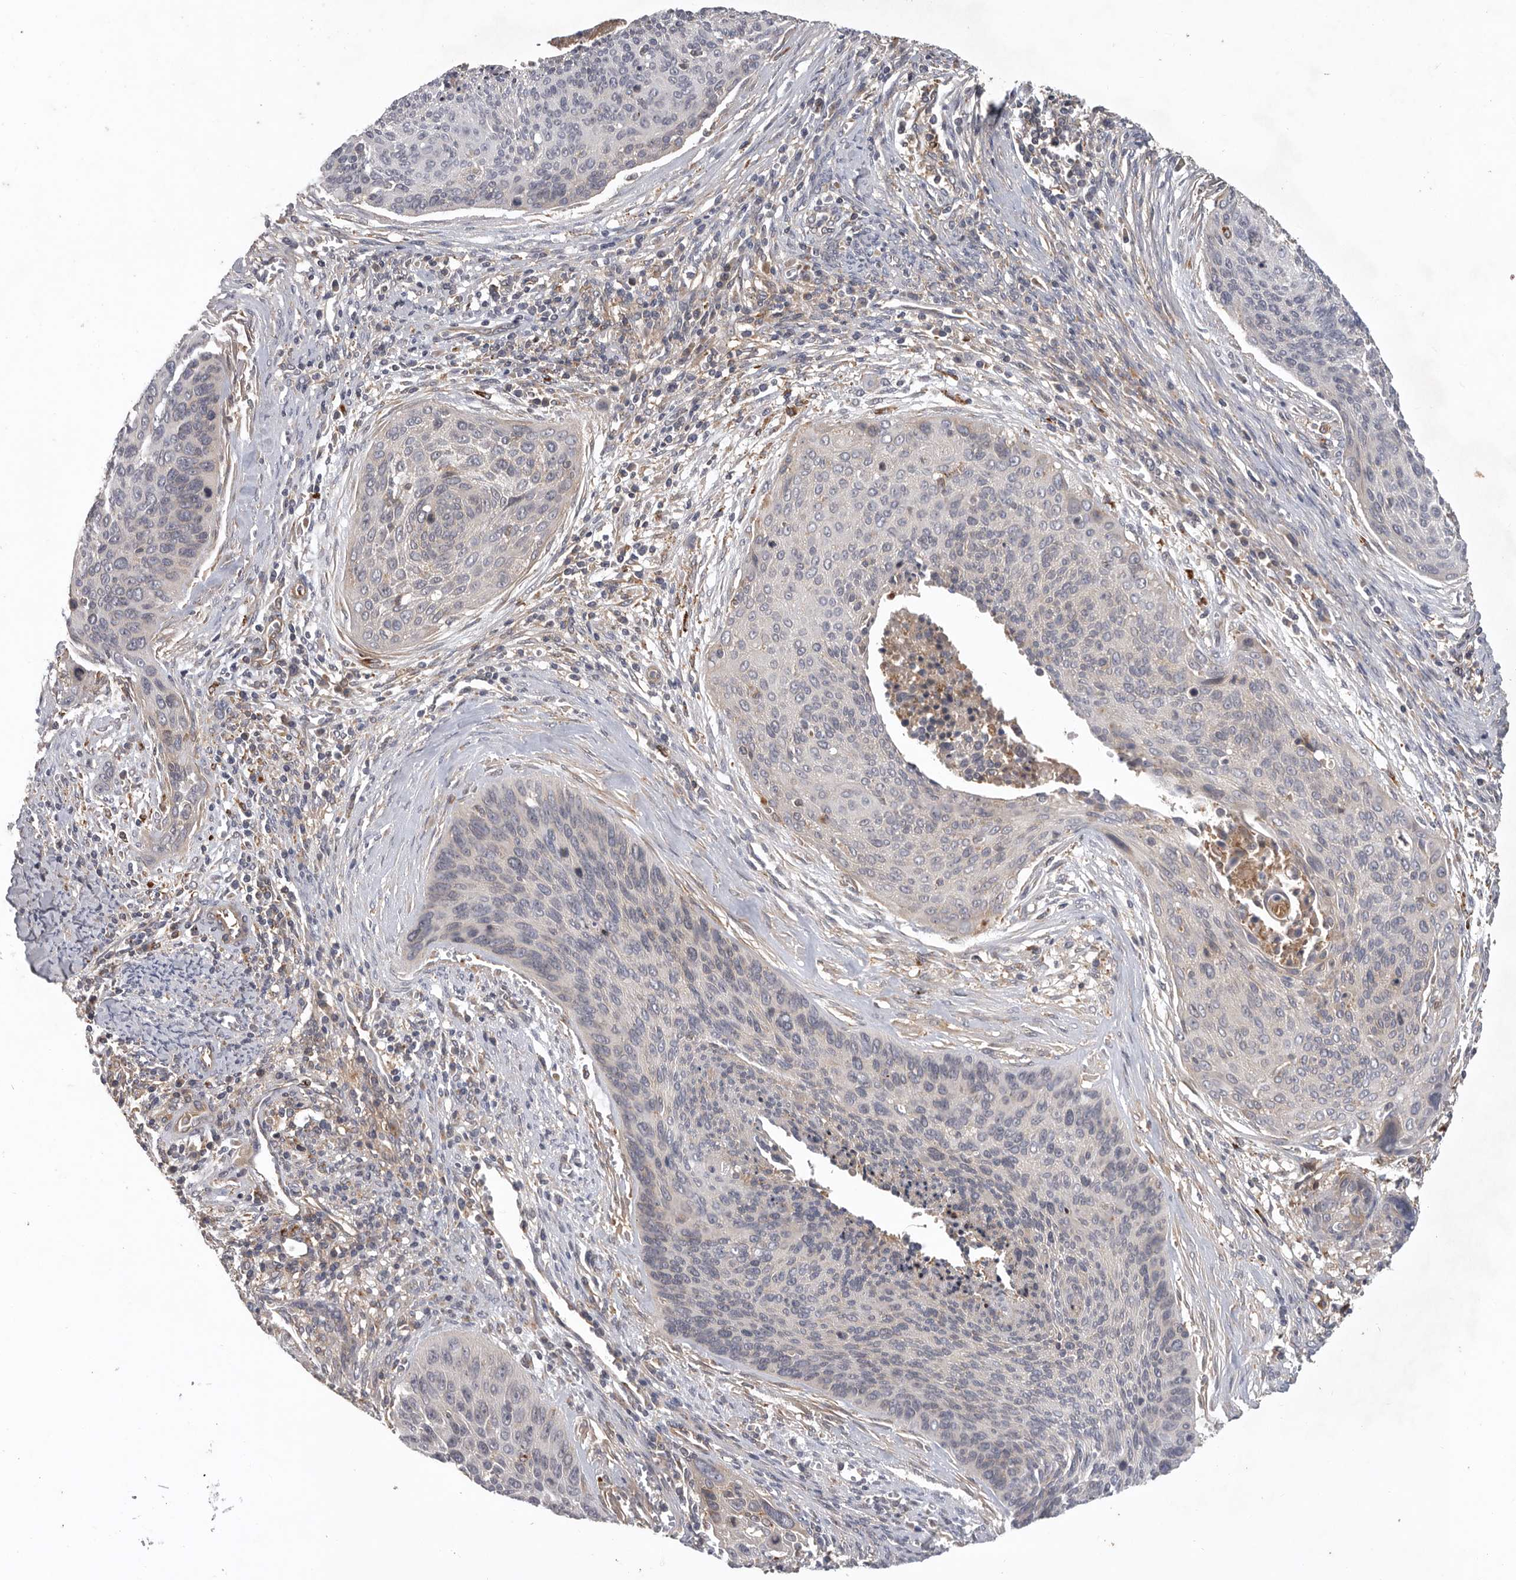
{"staining": {"intensity": "negative", "quantity": "none", "location": "none"}, "tissue": "cervical cancer", "cell_type": "Tumor cells", "image_type": "cancer", "snomed": [{"axis": "morphology", "description": "Squamous cell carcinoma, NOS"}, {"axis": "topography", "description": "Cervix"}], "caption": "Tumor cells are negative for protein expression in human cervical squamous cell carcinoma.", "gene": "C1orf109", "patient": {"sex": "female", "age": 55}}